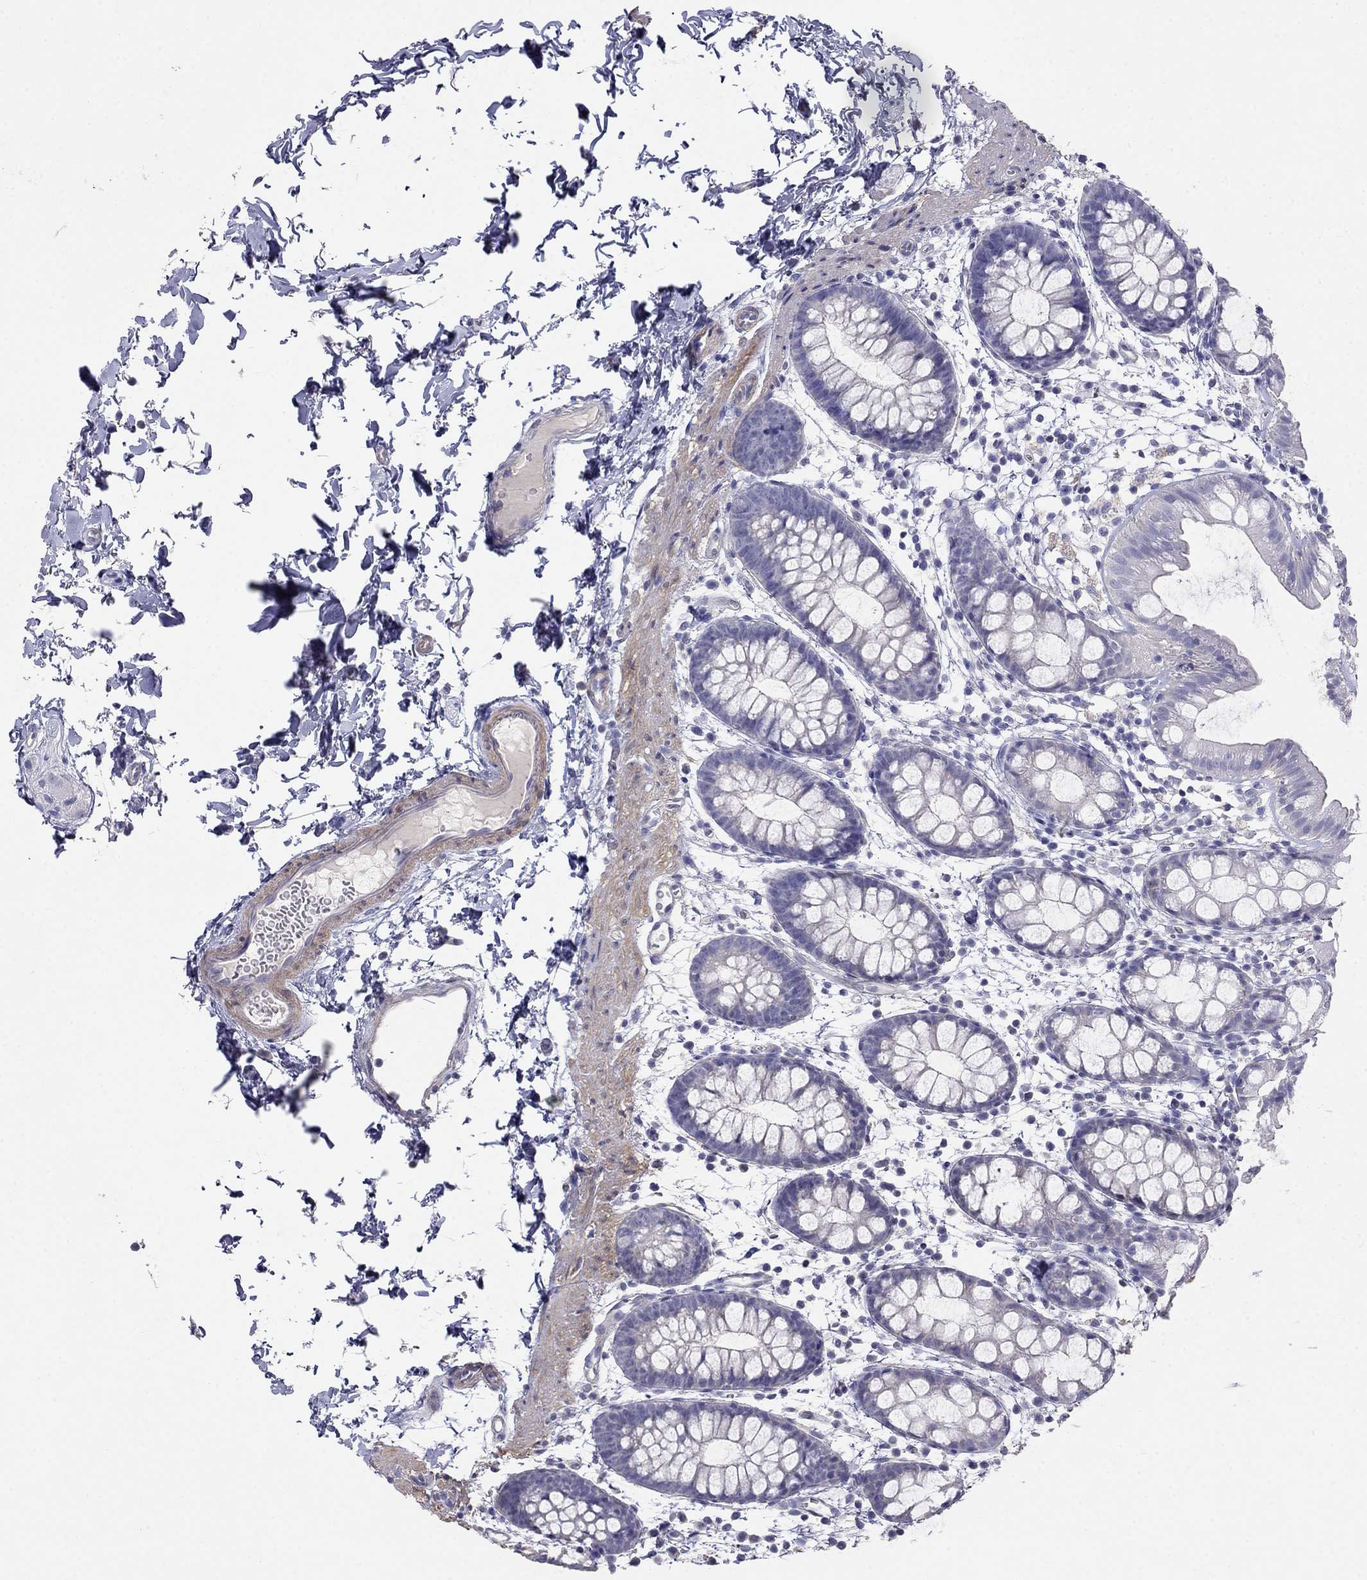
{"staining": {"intensity": "negative", "quantity": "none", "location": "none"}, "tissue": "rectum", "cell_type": "Glandular cells", "image_type": "normal", "snomed": [{"axis": "morphology", "description": "Normal tissue, NOS"}, {"axis": "topography", "description": "Rectum"}], "caption": "Immunohistochemistry (IHC) of unremarkable rectum displays no positivity in glandular cells. (DAB (3,3'-diaminobenzidine) immunohistochemistry (IHC) with hematoxylin counter stain).", "gene": "LY6H", "patient": {"sex": "male", "age": 57}}